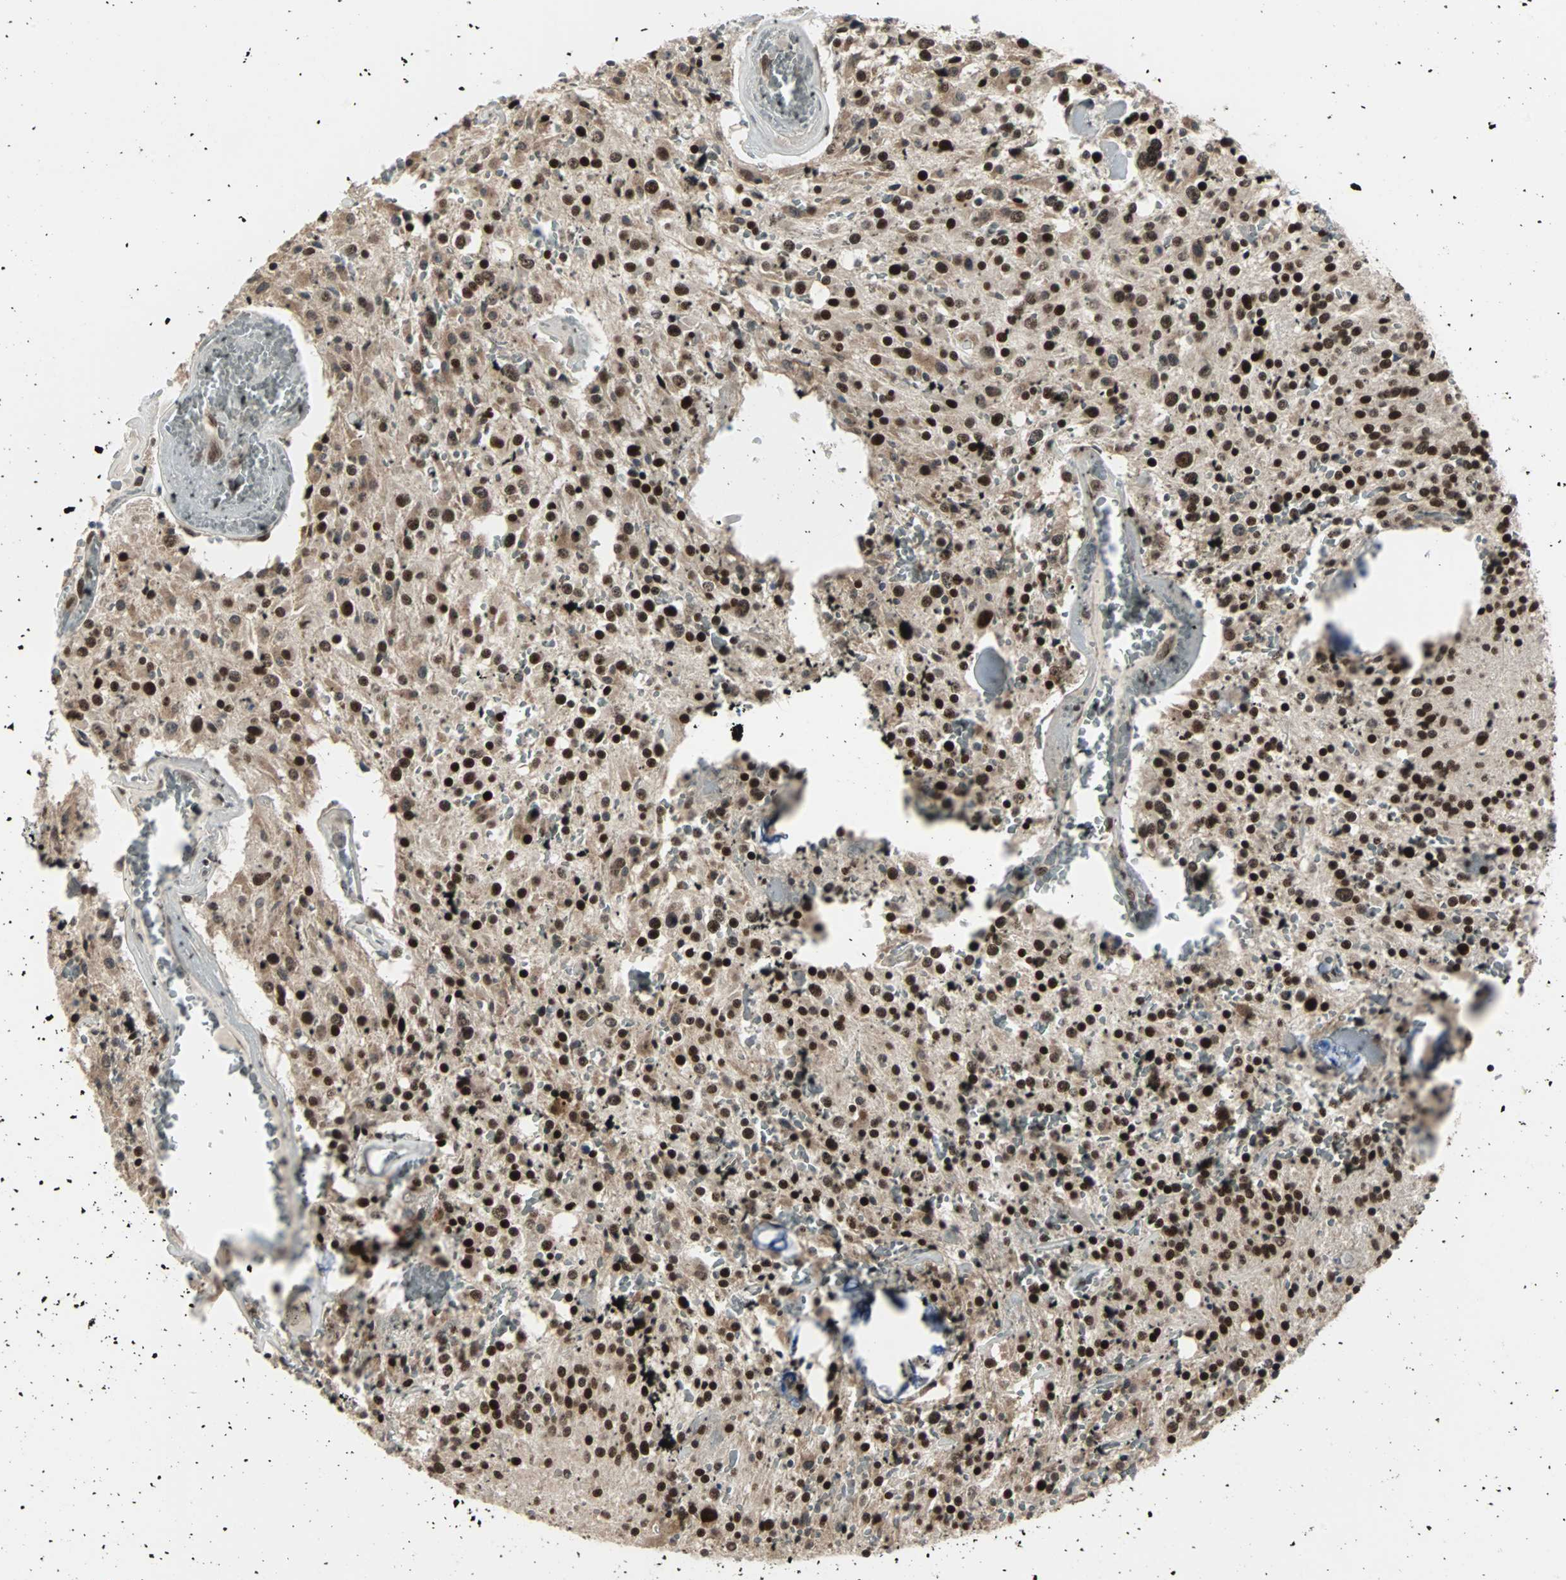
{"staining": {"intensity": "strong", "quantity": ">75%", "location": "nuclear"}, "tissue": "glioma", "cell_type": "Tumor cells", "image_type": "cancer", "snomed": [{"axis": "morphology", "description": "Glioma, malignant, Low grade"}, {"axis": "topography", "description": "Brain"}], "caption": "Protein positivity by IHC displays strong nuclear expression in approximately >75% of tumor cells in glioma.", "gene": "TERF2IP", "patient": {"sex": "male", "age": 58}}